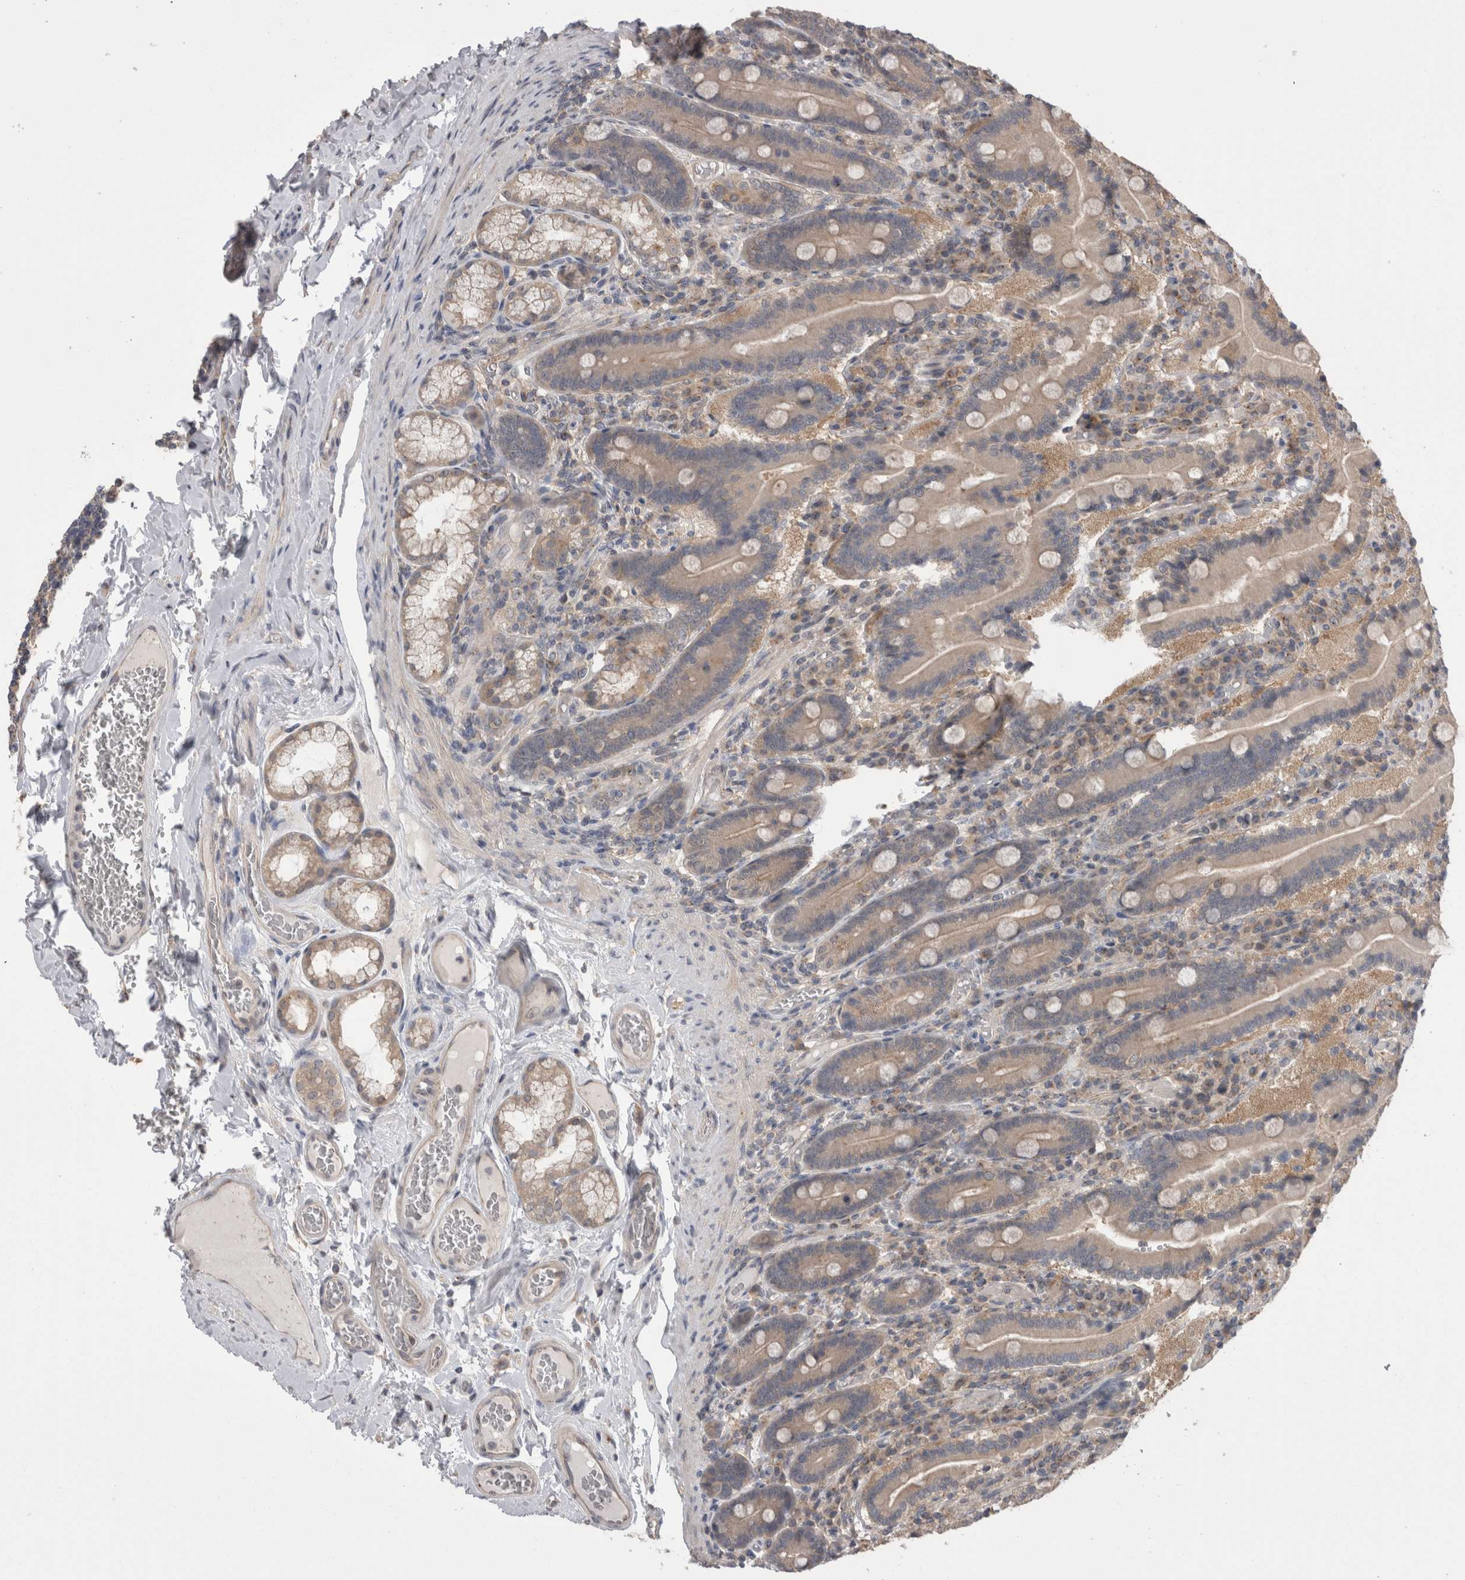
{"staining": {"intensity": "weak", "quantity": ">75%", "location": "cytoplasmic/membranous"}, "tissue": "duodenum", "cell_type": "Glandular cells", "image_type": "normal", "snomed": [{"axis": "morphology", "description": "Normal tissue, NOS"}, {"axis": "topography", "description": "Duodenum"}], "caption": "Unremarkable duodenum reveals weak cytoplasmic/membranous positivity in about >75% of glandular cells (IHC, brightfield microscopy, high magnification)..", "gene": "DCTN6", "patient": {"sex": "female", "age": 62}}